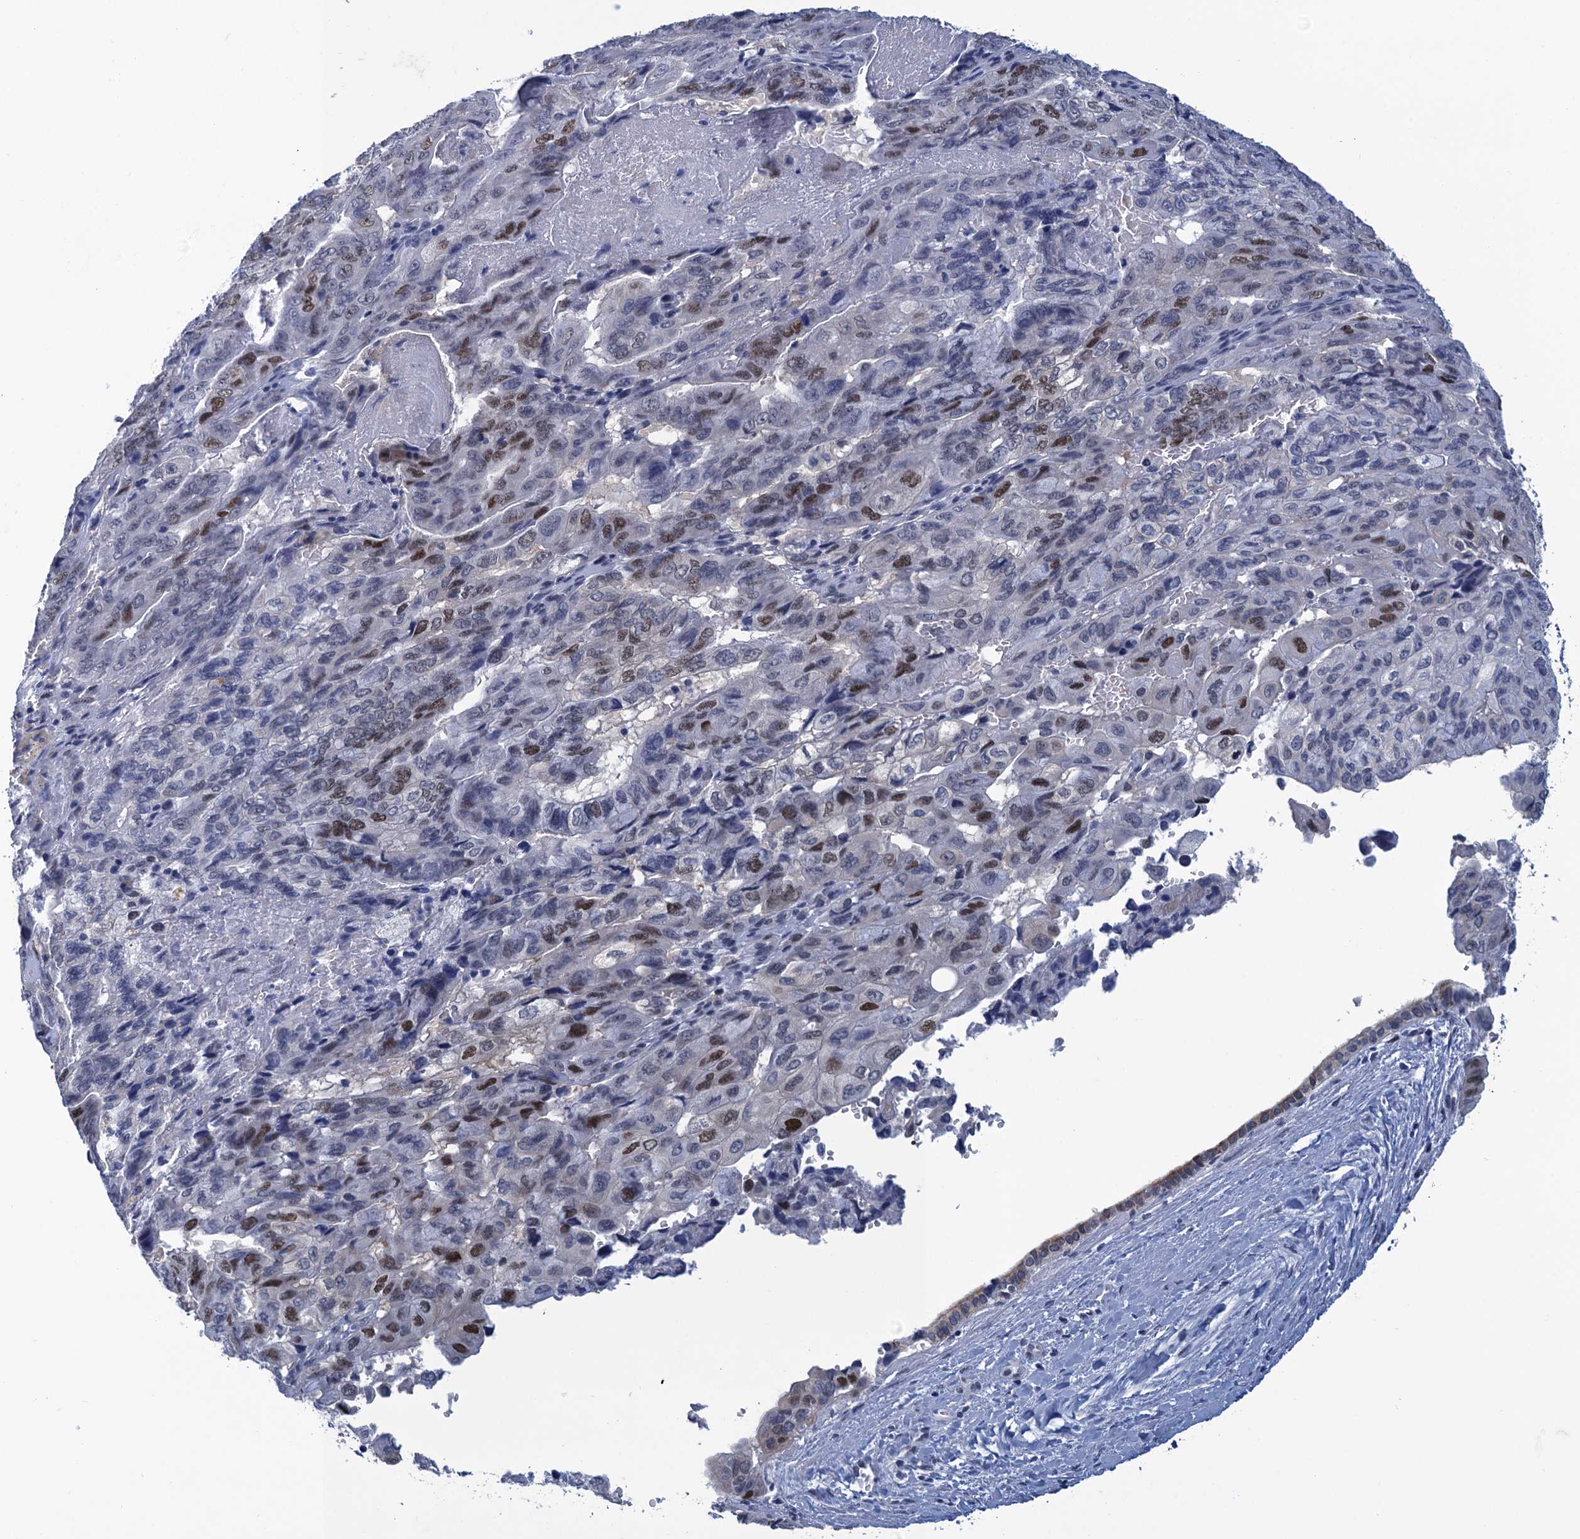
{"staining": {"intensity": "moderate", "quantity": "<25%", "location": "nuclear"}, "tissue": "pancreatic cancer", "cell_type": "Tumor cells", "image_type": "cancer", "snomed": [{"axis": "morphology", "description": "Adenocarcinoma, NOS"}, {"axis": "topography", "description": "Pancreas"}], "caption": "Immunohistochemical staining of human pancreatic cancer exhibits low levels of moderate nuclear protein positivity in about <25% of tumor cells.", "gene": "GINS3", "patient": {"sex": "male", "age": 51}}